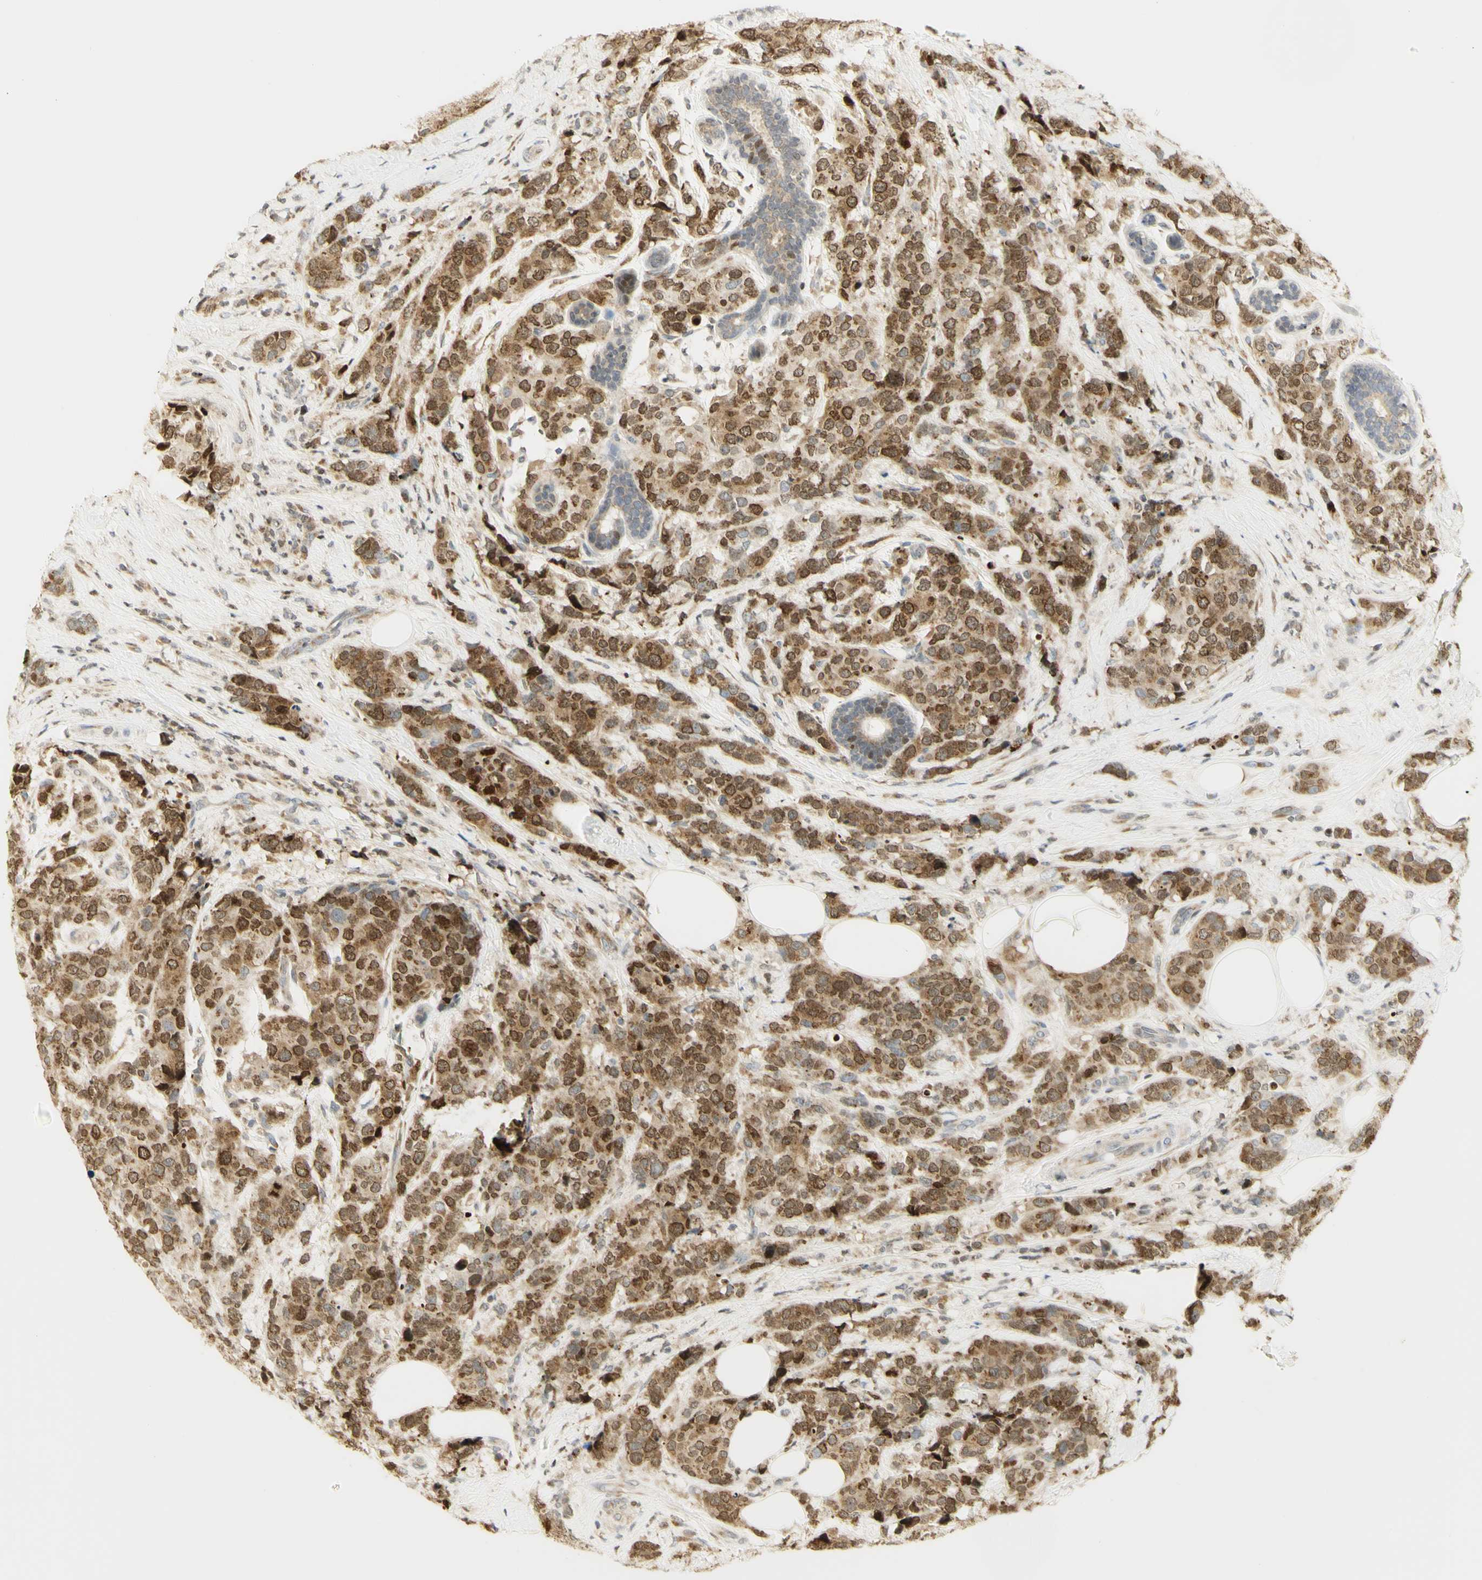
{"staining": {"intensity": "moderate", "quantity": ">75%", "location": "cytoplasmic/membranous,nuclear"}, "tissue": "breast cancer", "cell_type": "Tumor cells", "image_type": "cancer", "snomed": [{"axis": "morphology", "description": "Lobular carcinoma"}, {"axis": "topography", "description": "Breast"}], "caption": "Immunohistochemical staining of breast cancer shows moderate cytoplasmic/membranous and nuclear protein positivity in about >75% of tumor cells.", "gene": "KIF11", "patient": {"sex": "female", "age": 59}}